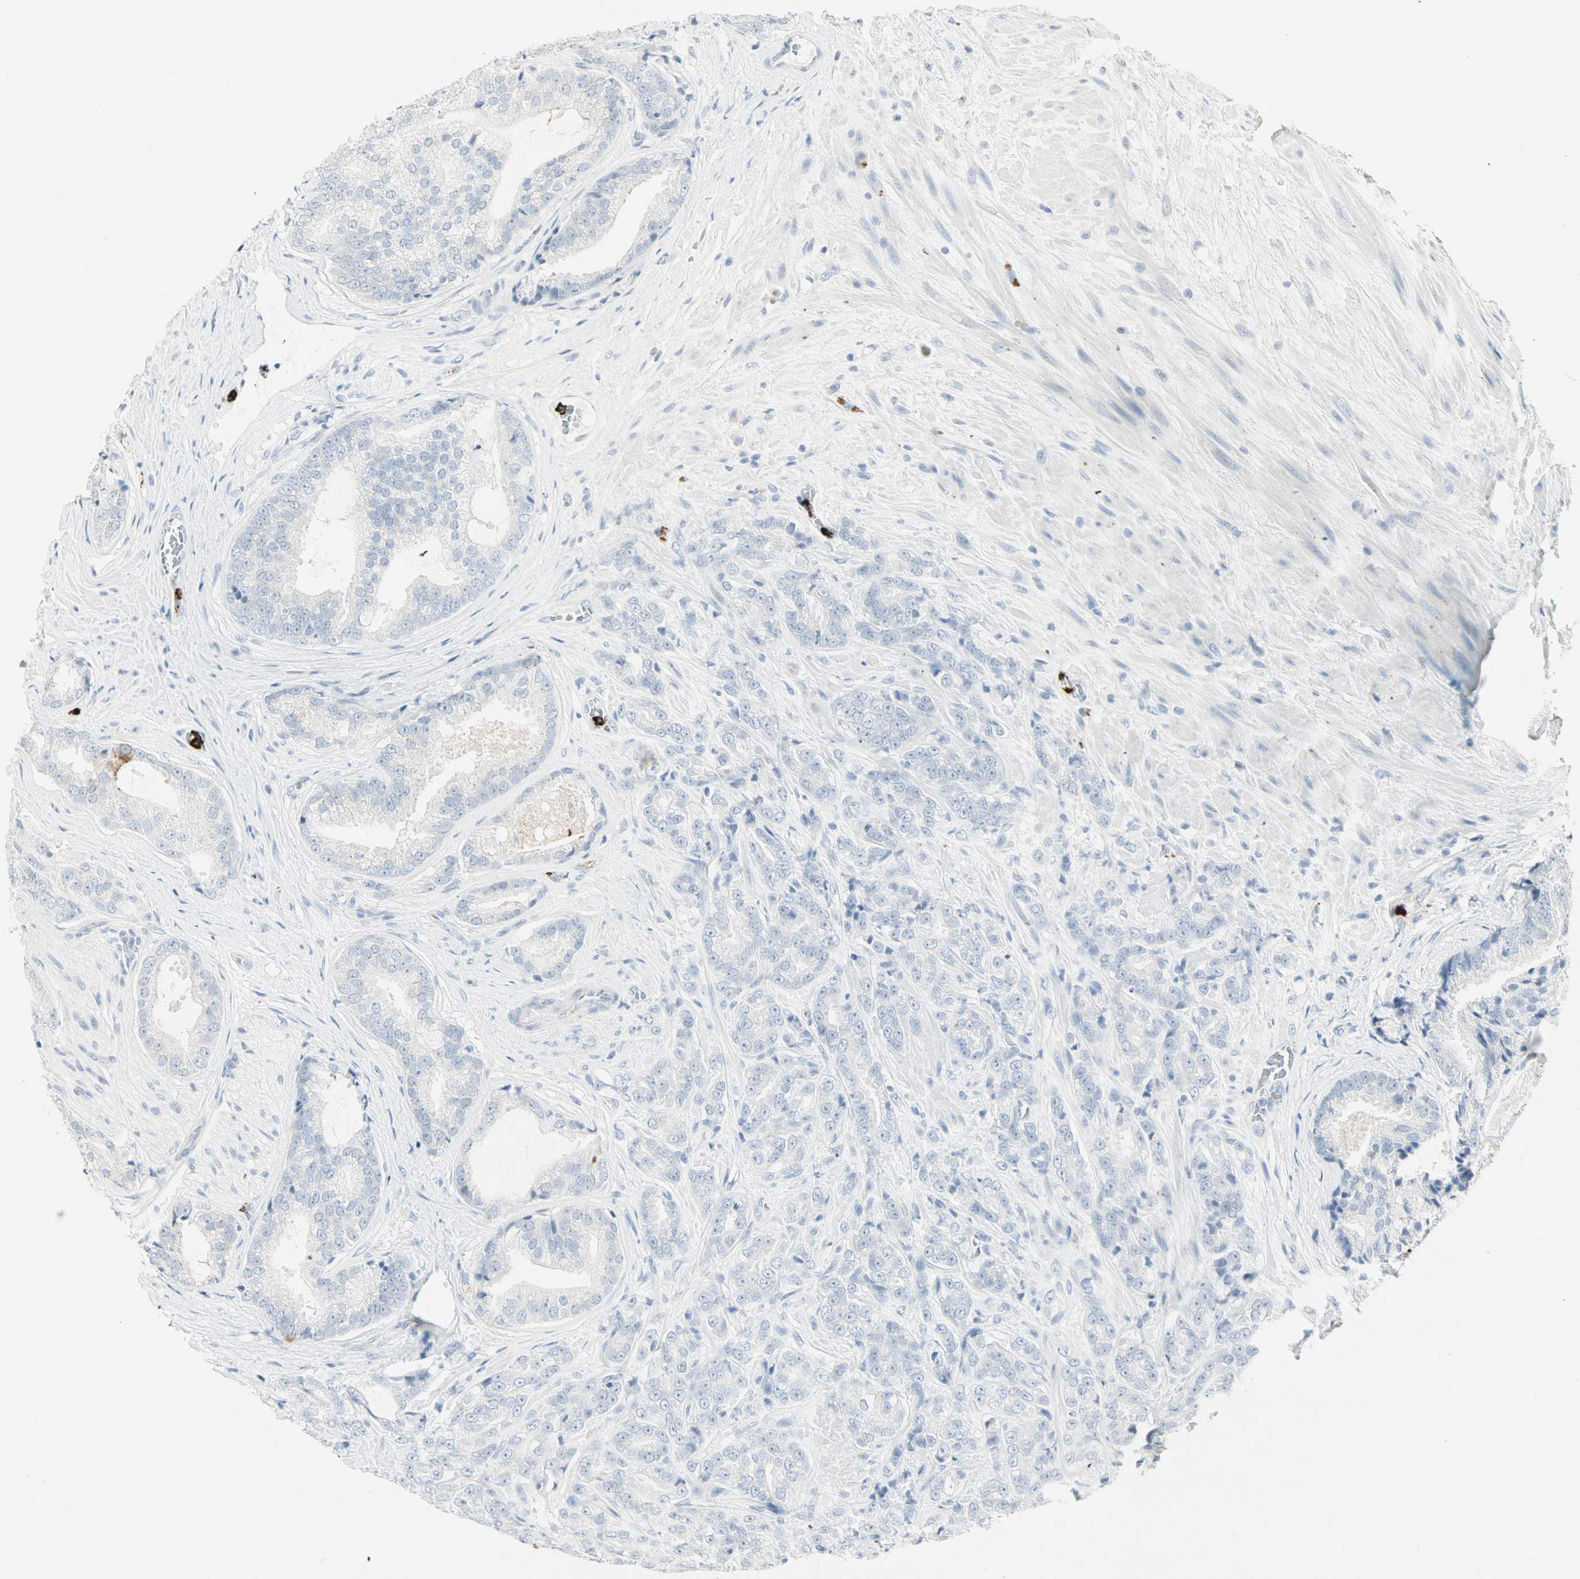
{"staining": {"intensity": "negative", "quantity": "none", "location": "none"}, "tissue": "prostate cancer", "cell_type": "Tumor cells", "image_type": "cancer", "snomed": [{"axis": "morphology", "description": "Adenocarcinoma, Low grade"}, {"axis": "topography", "description": "Prostate"}], "caption": "Immunohistochemistry (IHC) image of neoplastic tissue: human prostate cancer stained with DAB (3,3'-diaminobenzidine) demonstrates no significant protein positivity in tumor cells.", "gene": "CEACAM6", "patient": {"sex": "male", "age": 58}}